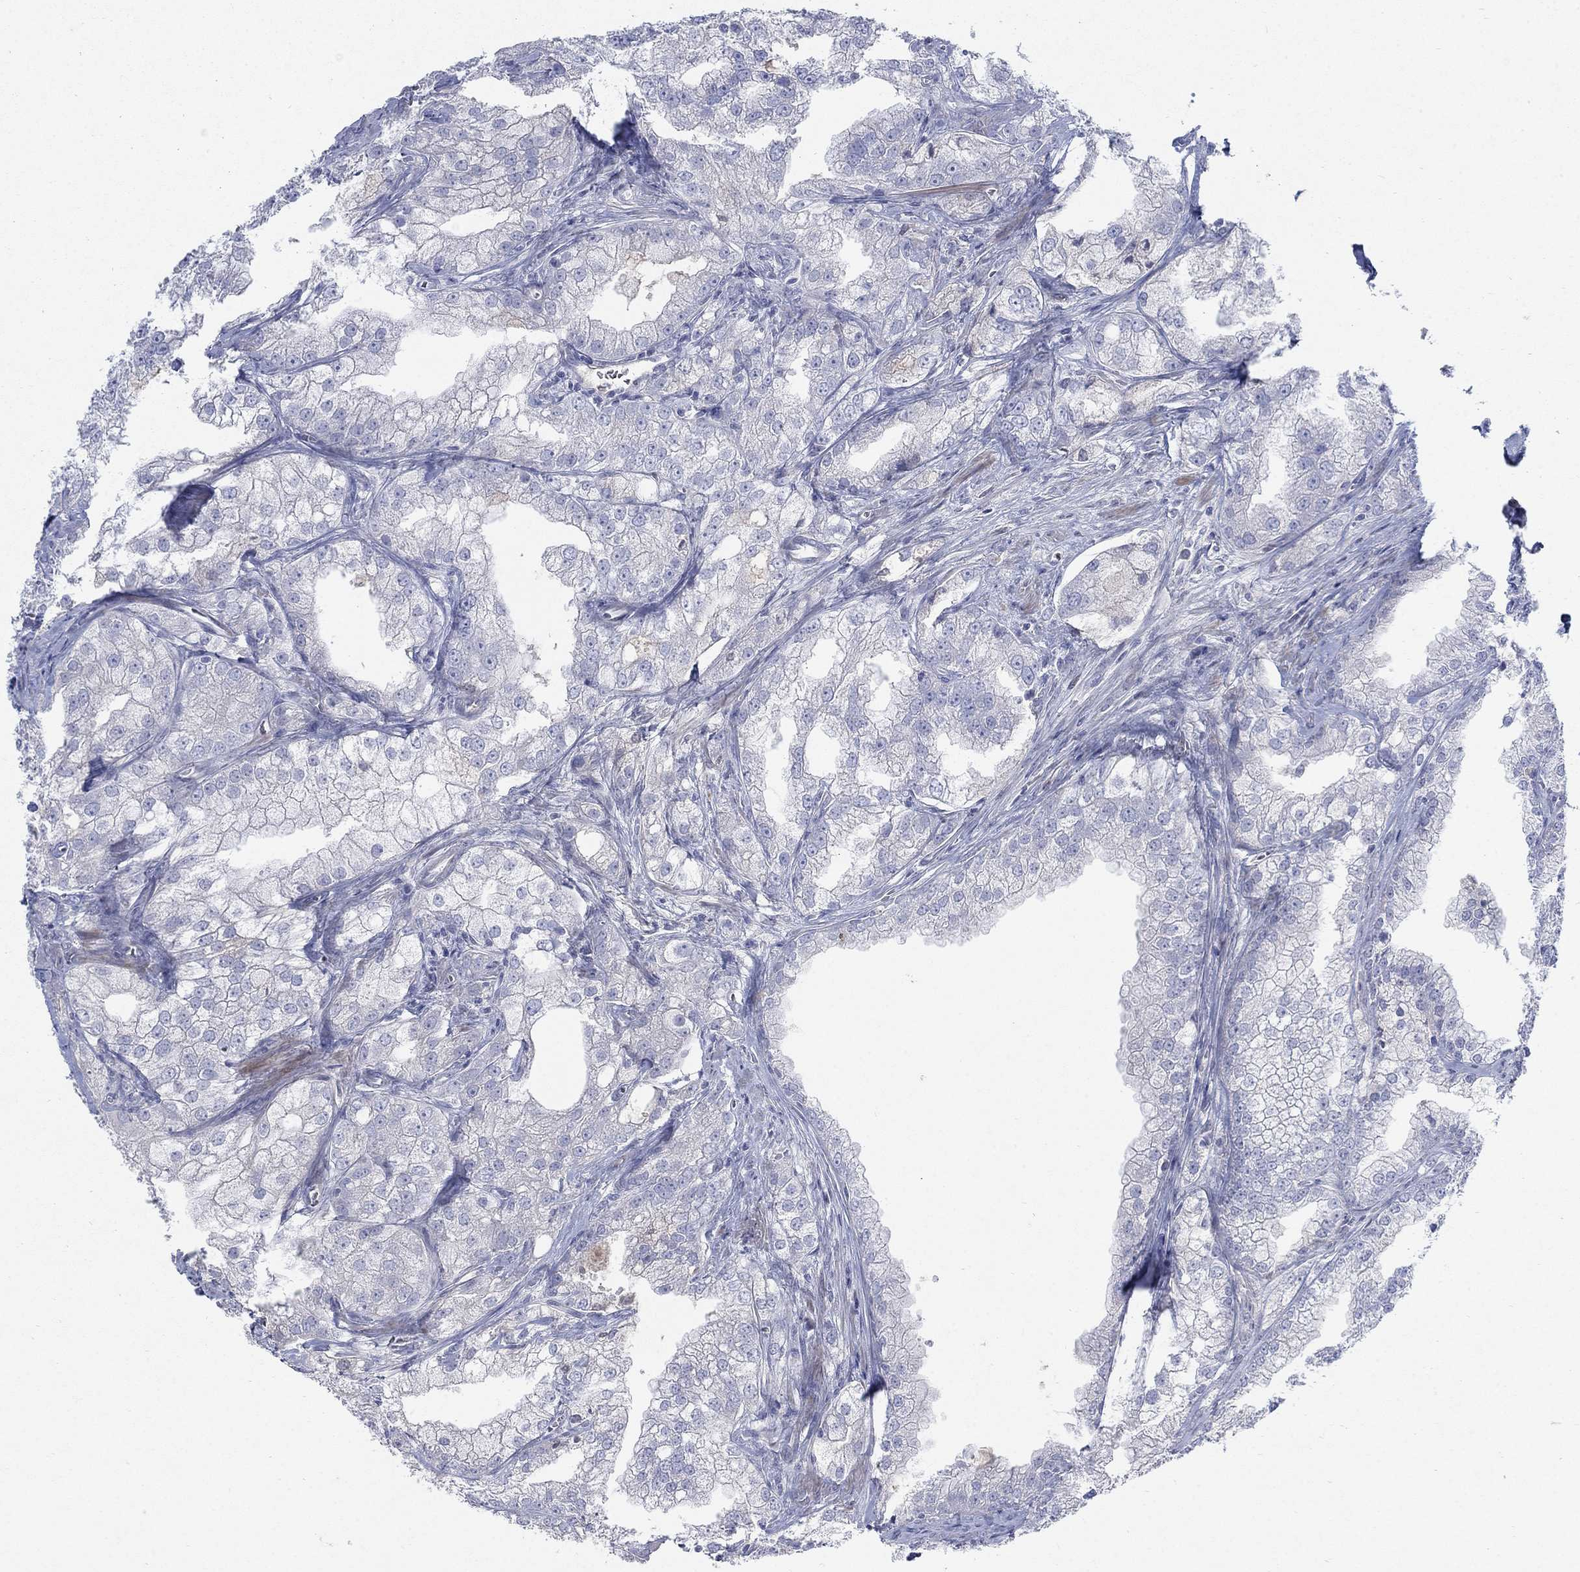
{"staining": {"intensity": "negative", "quantity": "none", "location": "none"}, "tissue": "prostate cancer", "cell_type": "Tumor cells", "image_type": "cancer", "snomed": [{"axis": "morphology", "description": "Adenocarcinoma, NOS"}, {"axis": "topography", "description": "Prostate"}], "caption": "This image is of adenocarcinoma (prostate) stained with immunohistochemistry (IHC) to label a protein in brown with the nuclei are counter-stained blue. There is no expression in tumor cells.", "gene": "TMEM249", "patient": {"sex": "male", "age": 70}}